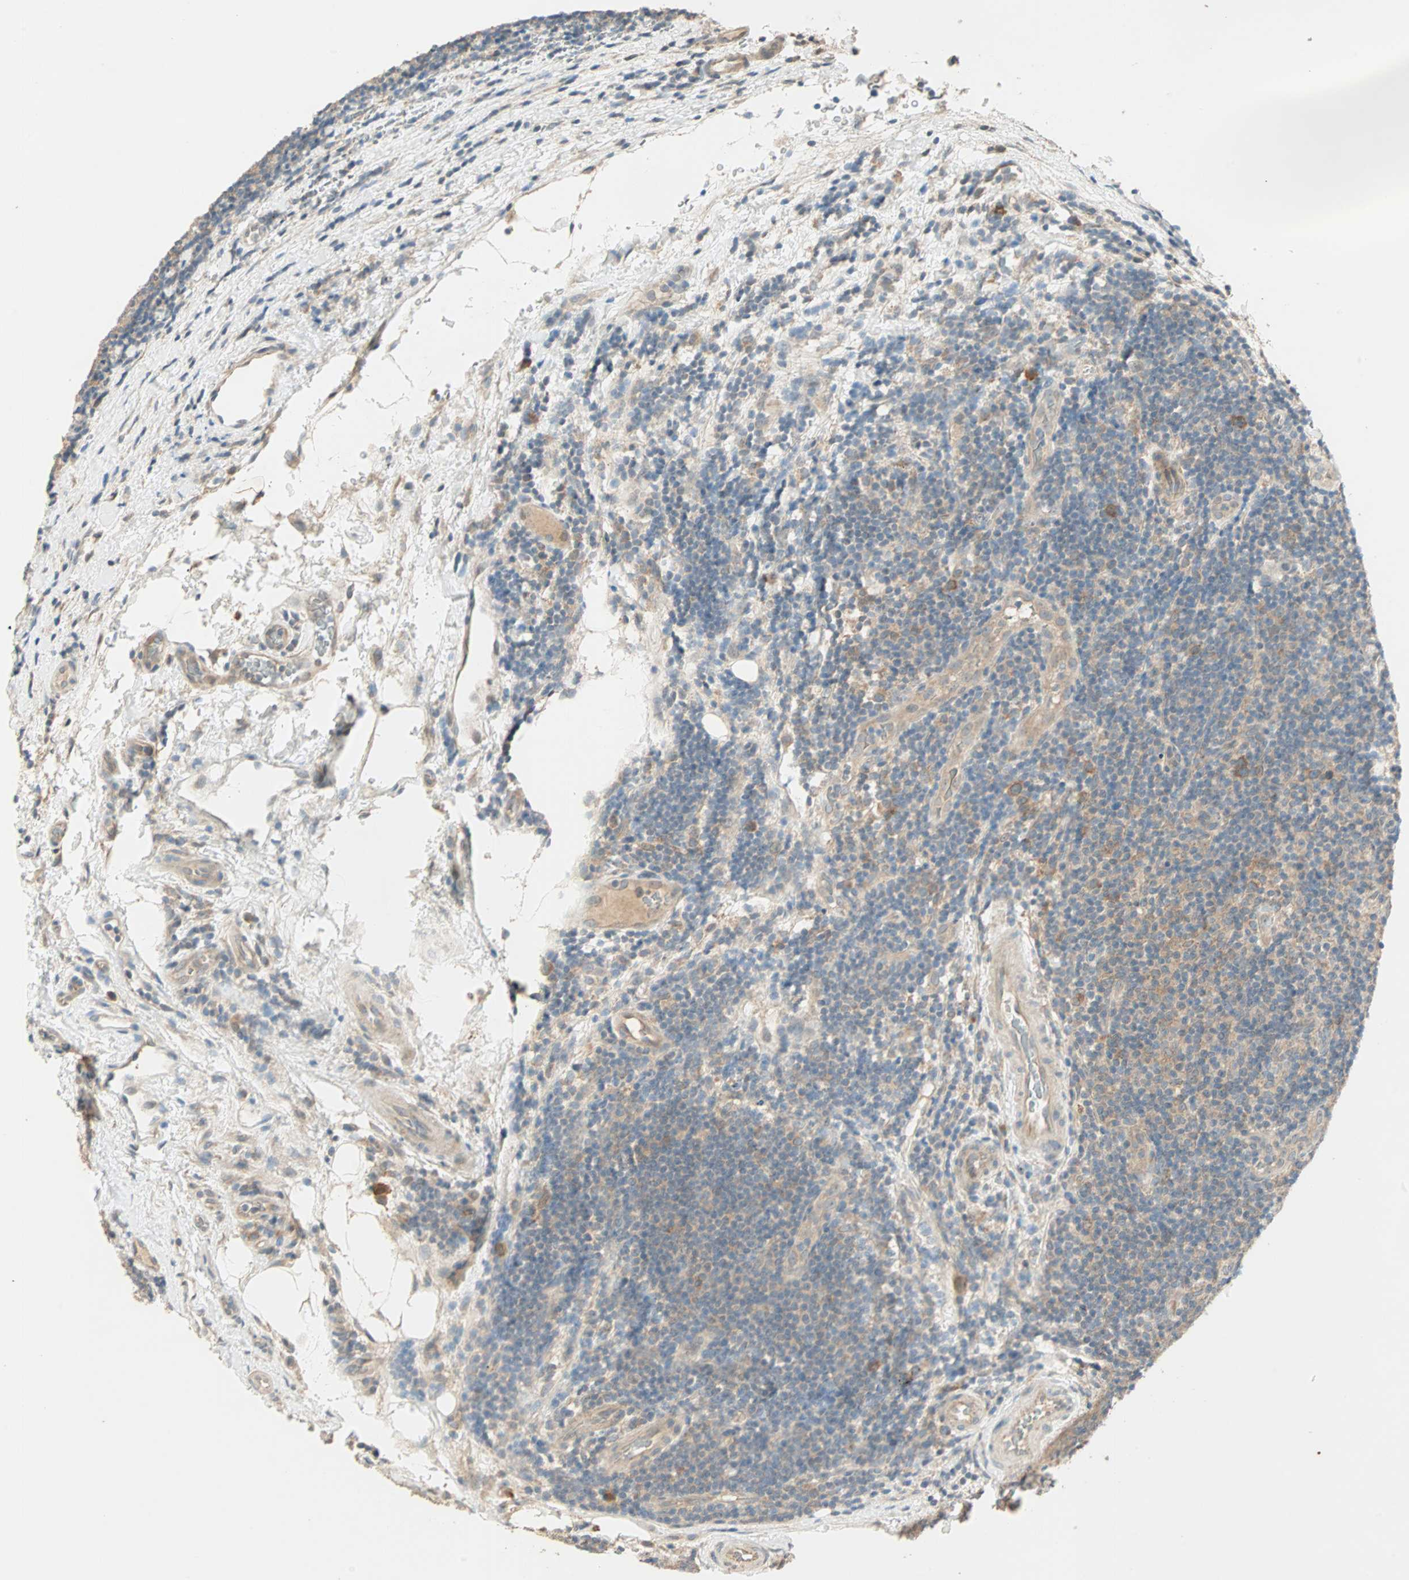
{"staining": {"intensity": "weak", "quantity": ">75%", "location": "cytoplasmic/membranous"}, "tissue": "lymphoma", "cell_type": "Tumor cells", "image_type": "cancer", "snomed": [{"axis": "morphology", "description": "Malignant lymphoma, non-Hodgkin's type, Low grade"}, {"axis": "topography", "description": "Lymph node"}], "caption": "The immunohistochemical stain shows weak cytoplasmic/membranous positivity in tumor cells of malignant lymphoma, non-Hodgkin's type (low-grade) tissue.", "gene": "TTF2", "patient": {"sex": "male", "age": 83}}